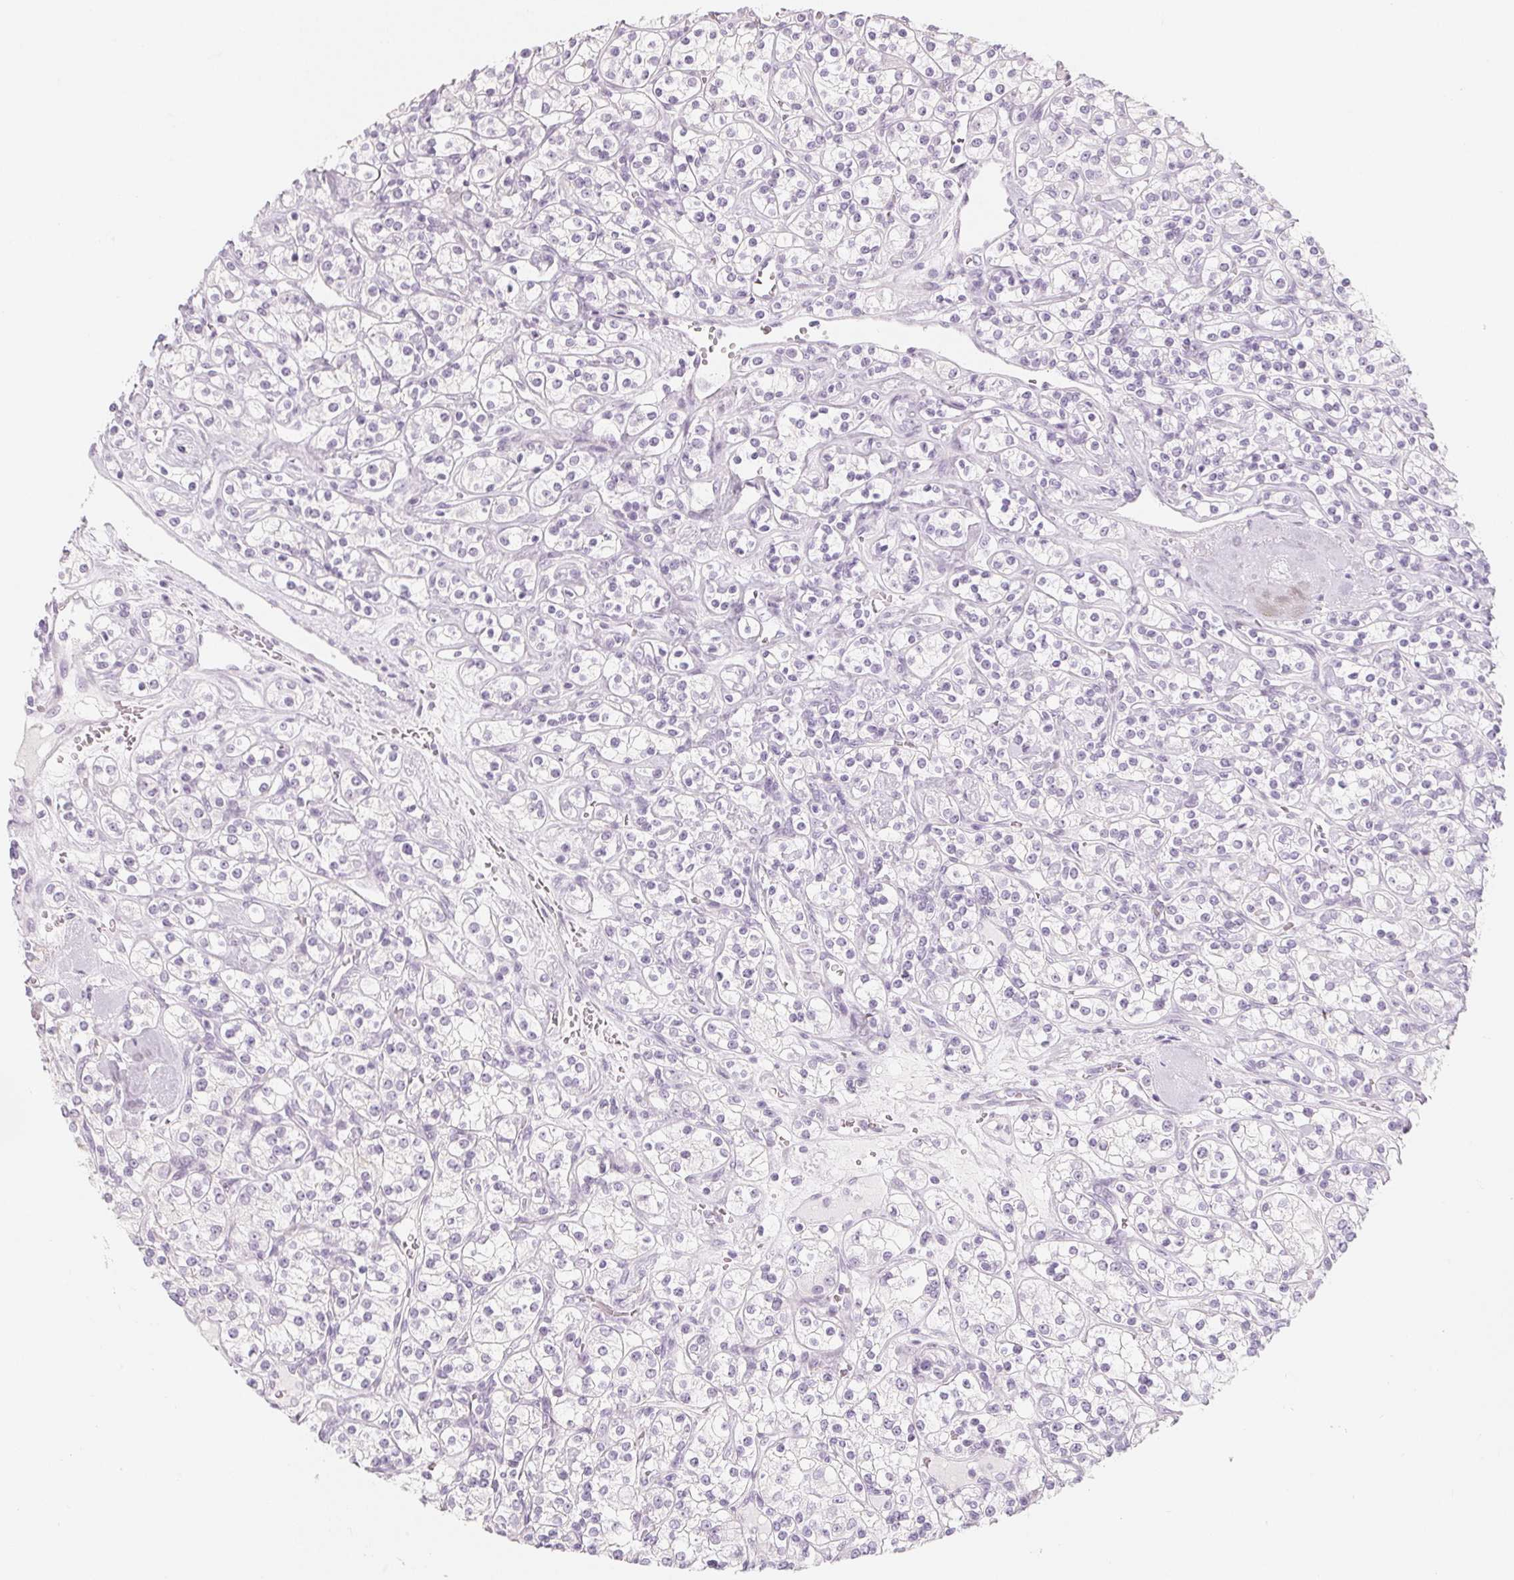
{"staining": {"intensity": "negative", "quantity": "none", "location": "none"}, "tissue": "renal cancer", "cell_type": "Tumor cells", "image_type": "cancer", "snomed": [{"axis": "morphology", "description": "Adenocarcinoma, NOS"}, {"axis": "topography", "description": "Kidney"}], "caption": "Immunohistochemistry photomicrograph of human adenocarcinoma (renal) stained for a protein (brown), which demonstrates no positivity in tumor cells.", "gene": "SH3GL2", "patient": {"sex": "male", "age": 77}}